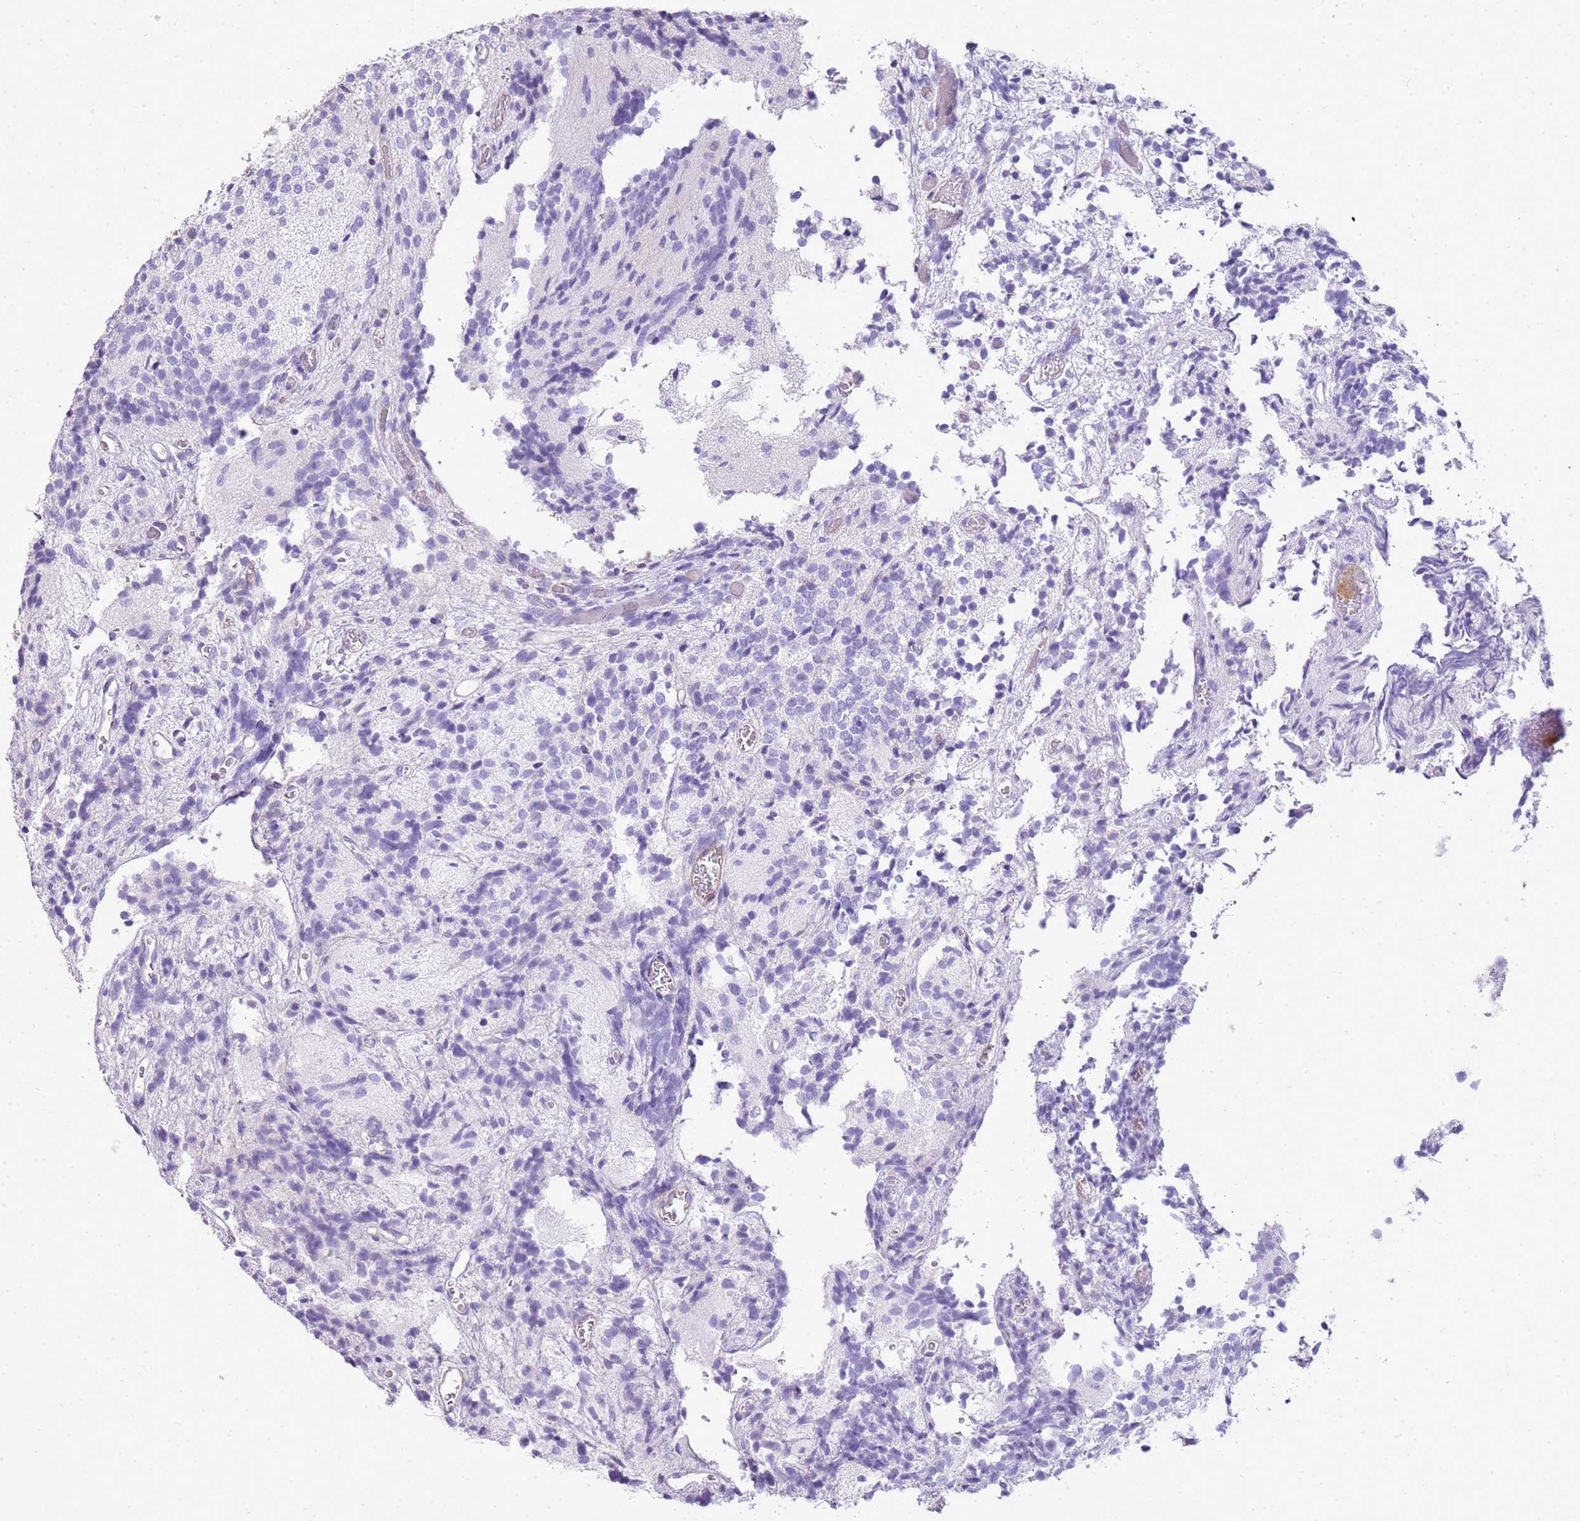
{"staining": {"intensity": "negative", "quantity": "none", "location": "none"}, "tissue": "glioma", "cell_type": "Tumor cells", "image_type": "cancer", "snomed": [{"axis": "morphology", "description": "Glioma, malignant, Low grade"}, {"axis": "topography", "description": "Brain"}], "caption": "Human low-grade glioma (malignant) stained for a protein using immunohistochemistry (IHC) shows no staining in tumor cells.", "gene": "SULT1E1", "patient": {"sex": "female", "age": 1}}